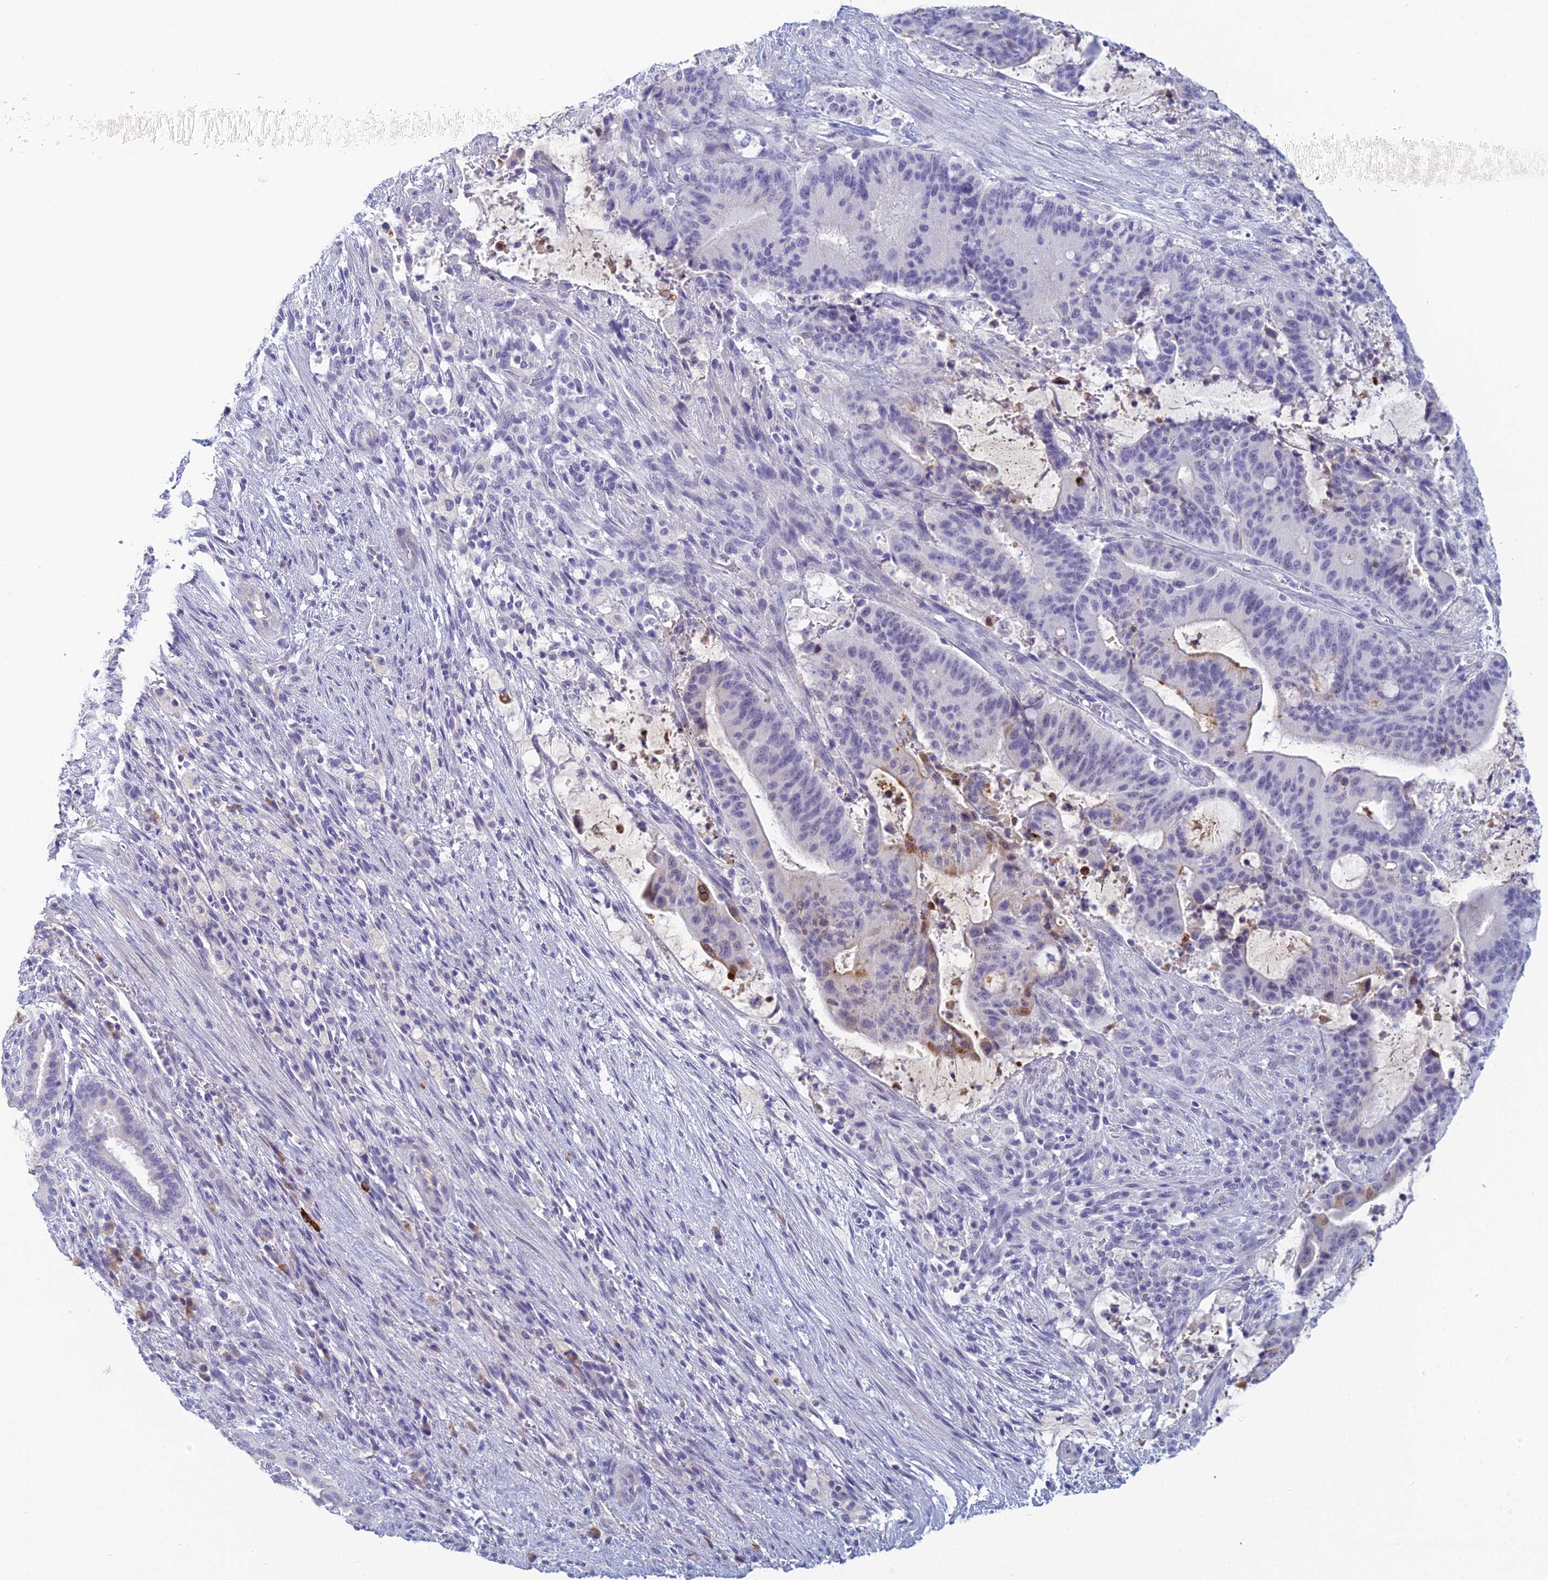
{"staining": {"intensity": "negative", "quantity": "none", "location": "none"}, "tissue": "liver cancer", "cell_type": "Tumor cells", "image_type": "cancer", "snomed": [{"axis": "morphology", "description": "Normal tissue, NOS"}, {"axis": "morphology", "description": "Cholangiocarcinoma"}, {"axis": "topography", "description": "Liver"}, {"axis": "topography", "description": "Peripheral nerve tissue"}], "caption": "A high-resolution micrograph shows IHC staining of cholangiocarcinoma (liver), which reveals no significant positivity in tumor cells.", "gene": "MUC13", "patient": {"sex": "female", "age": 73}}